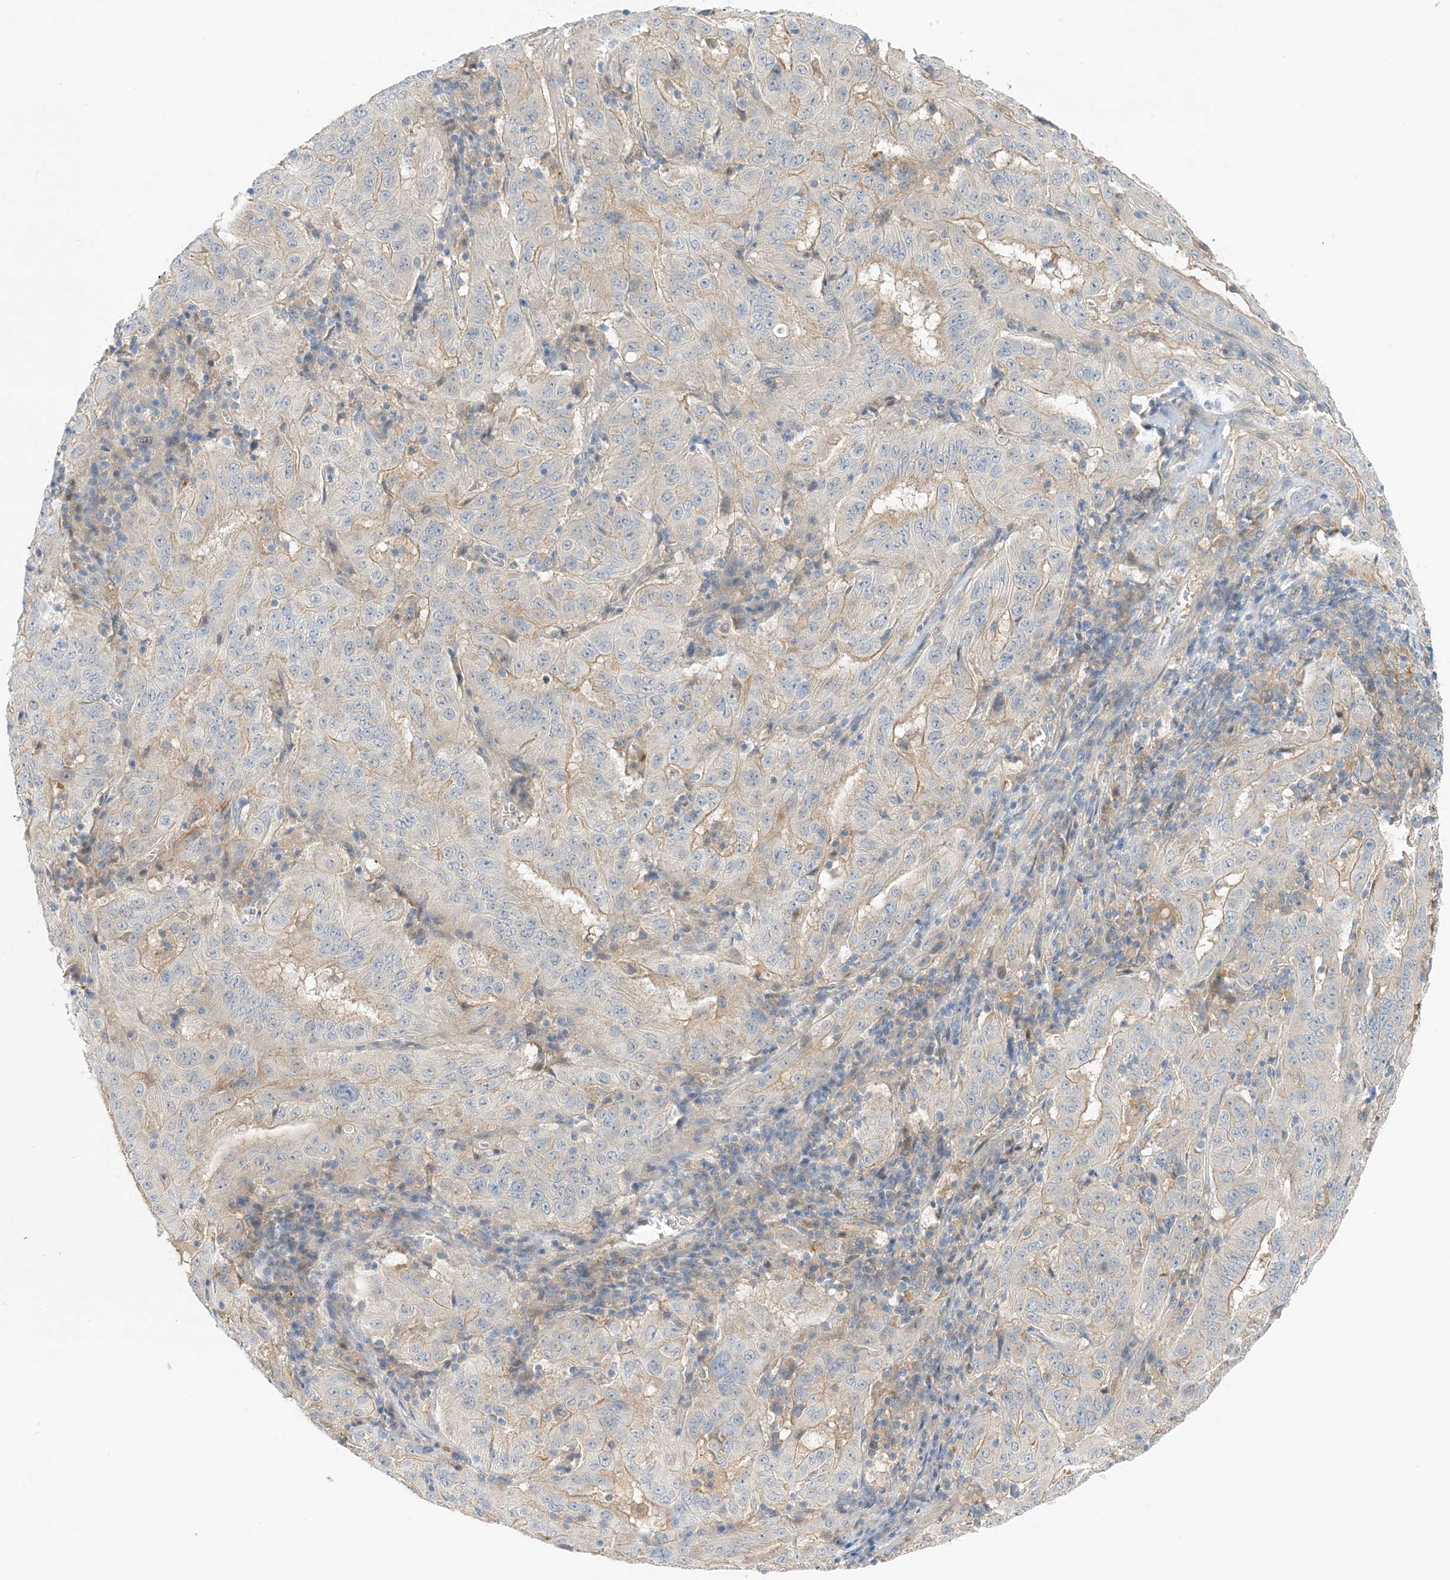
{"staining": {"intensity": "weak", "quantity": "25%-75%", "location": "cytoplasmic/membranous"}, "tissue": "pancreatic cancer", "cell_type": "Tumor cells", "image_type": "cancer", "snomed": [{"axis": "morphology", "description": "Adenocarcinoma, NOS"}, {"axis": "topography", "description": "Pancreas"}], "caption": "An image of human pancreatic cancer (adenocarcinoma) stained for a protein displays weak cytoplasmic/membranous brown staining in tumor cells. (Brightfield microscopy of DAB IHC at high magnification).", "gene": "KIFBP", "patient": {"sex": "male", "age": 63}}